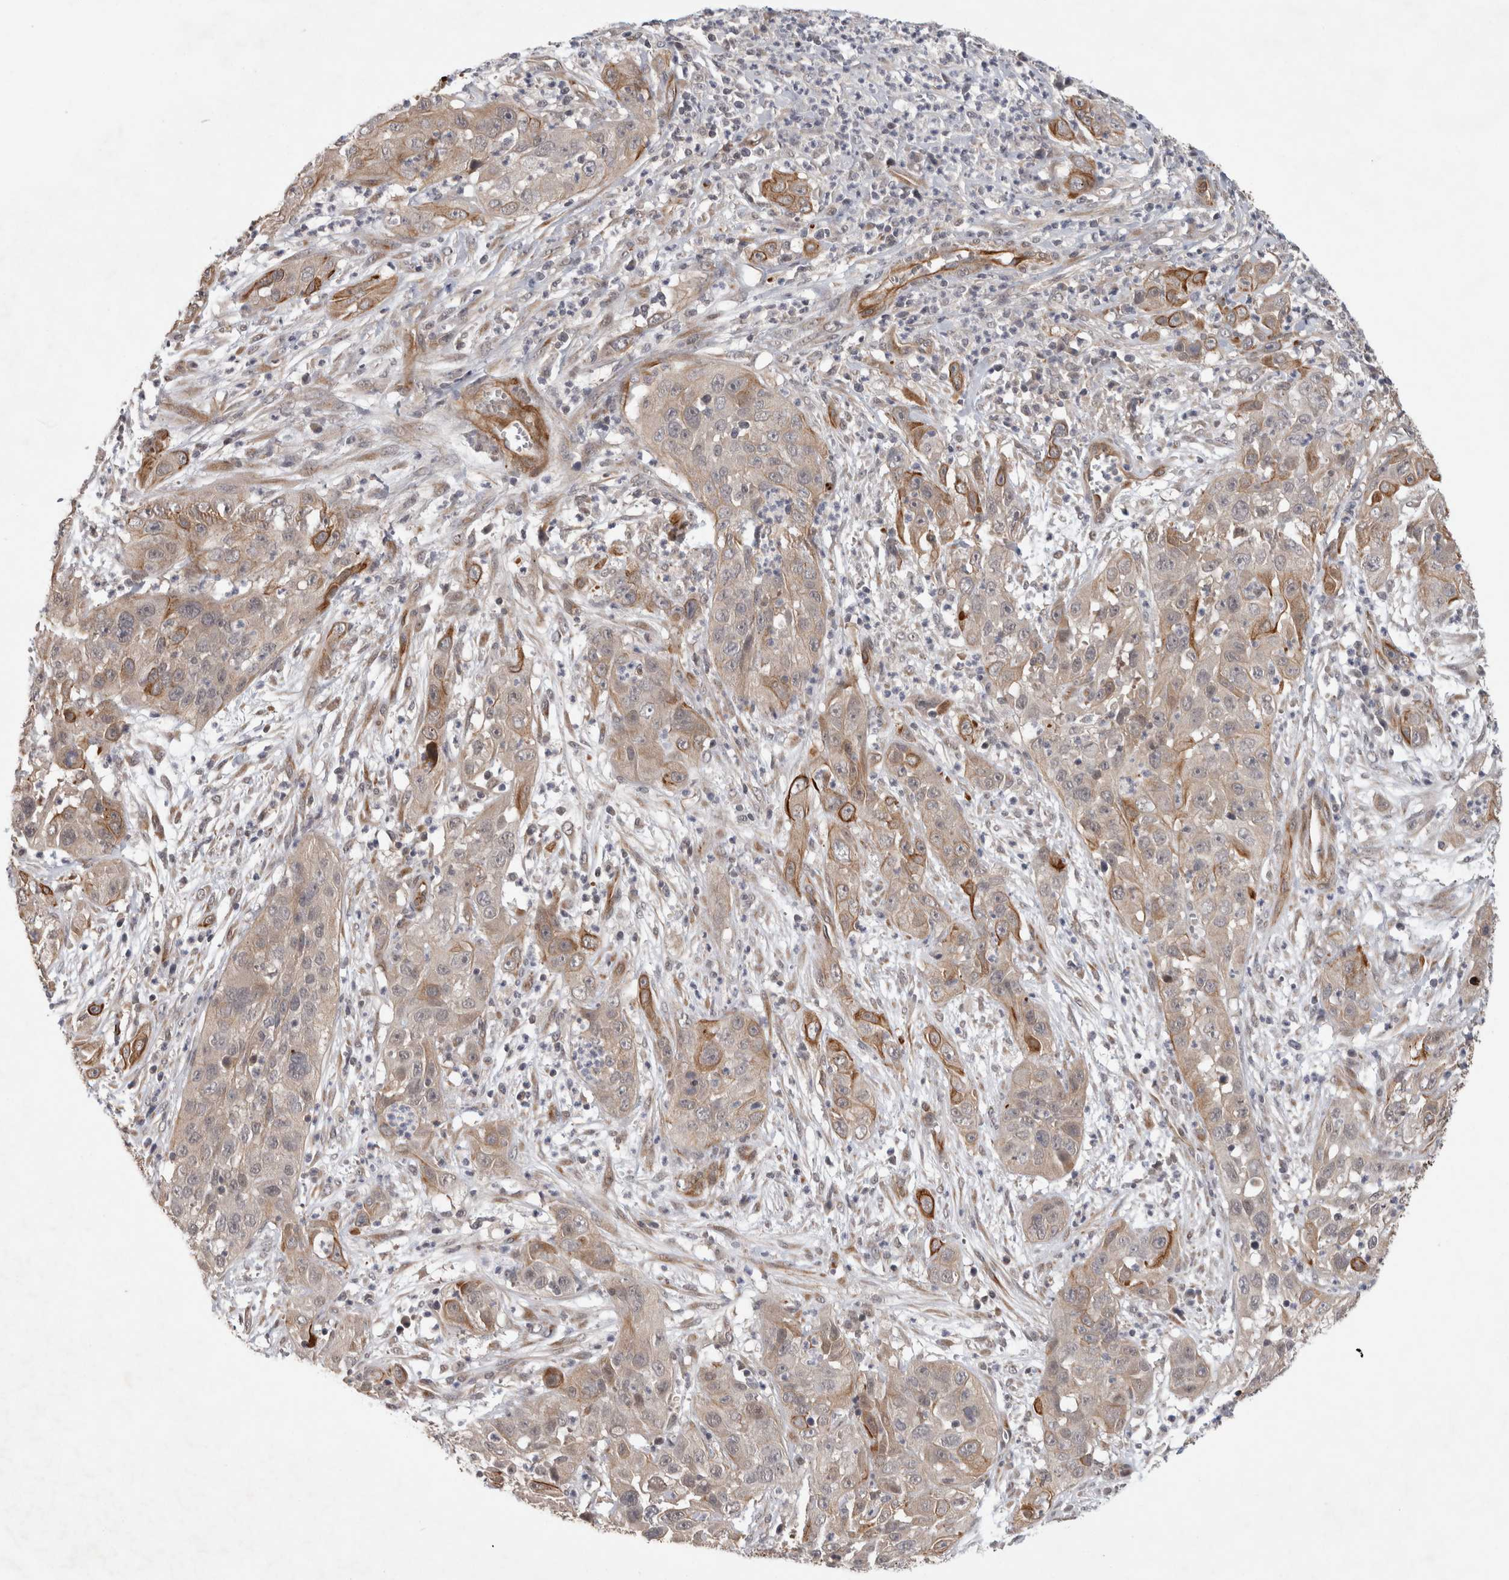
{"staining": {"intensity": "moderate", "quantity": "<25%", "location": "cytoplasmic/membranous"}, "tissue": "cervical cancer", "cell_type": "Tumor cells", "image_type": "cancer", "snomed": [{"axis": "morphology", "description": "Squamous cell carcinoma, NOS"}, {"axis": "topography", "description": "Cervix"}], "caption": "Cervical squamous cell carcinoma was stained to show a protein in brown. There is low levels of moderate cytoplasmic/membranous staining in approximately <25% of tumor cells.", "gene": "CRISPLD1", "patient": {"sex": "female", "age": 32}}